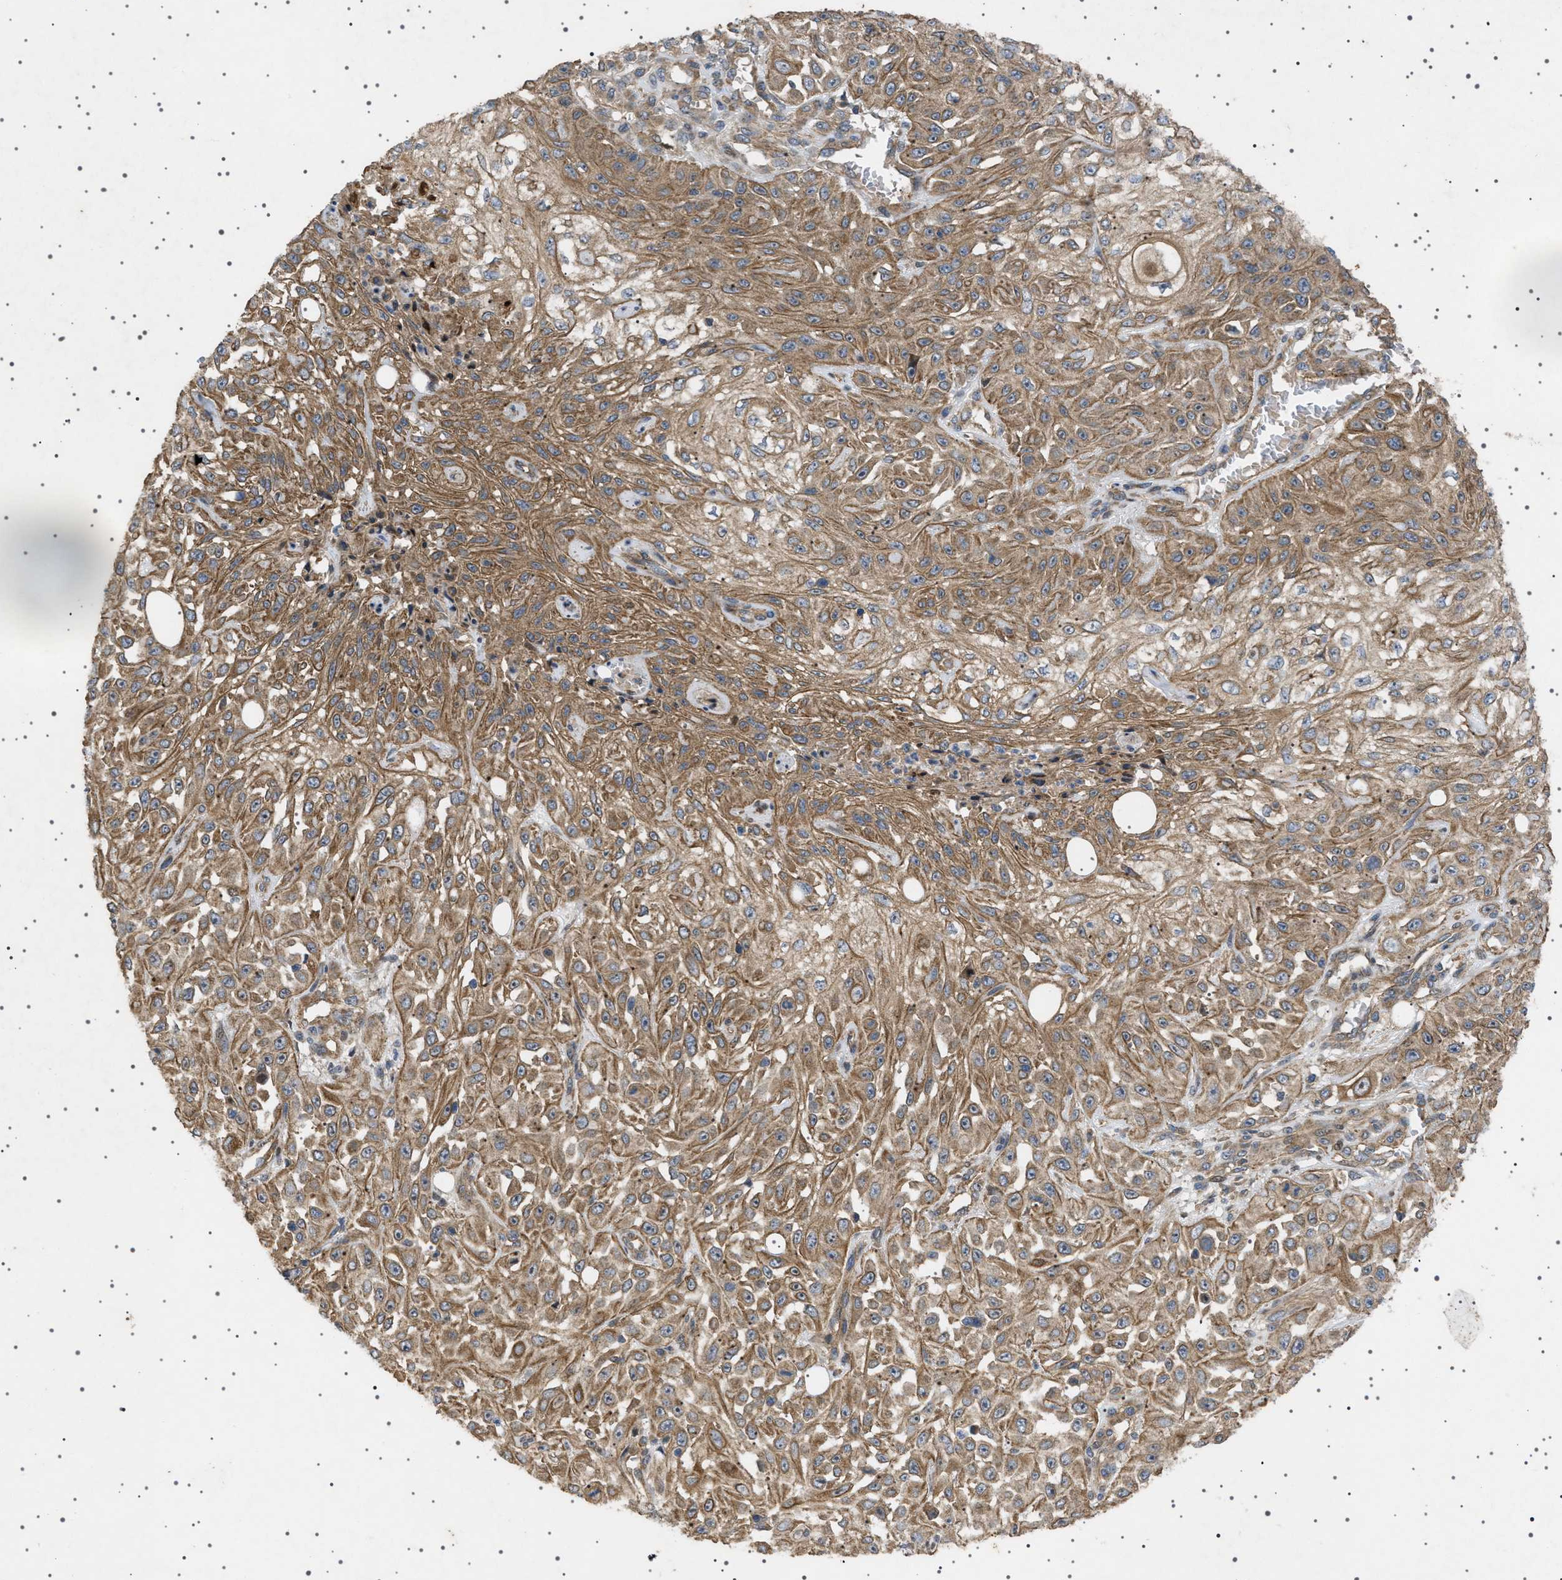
{"staining": {"intensity": "moderate", "quantity": ">75%", "location": "cytoplasmic/membranous"}, "tissue": "skin cancer", "cell_type": "Tumor cells", "image_type": "cancer", "snomed": [{"axis": "morphology", "description": "Squamous cell carcinoma, NOS"}, {"axis": "morphology", "description": "Squamous cell carcinoma, metastatic, NOS"}, {"axis": "topography", "description": "Skin"}, {"axis": "topography", "description": "Lymph node"}], "caption": "Skin cancer tissue reveals moderate cytoplasmic/membranous expression in about >75% of tumor cells", "gene": "CCDC186", "patient": {"sex": "male", "age": 75}}